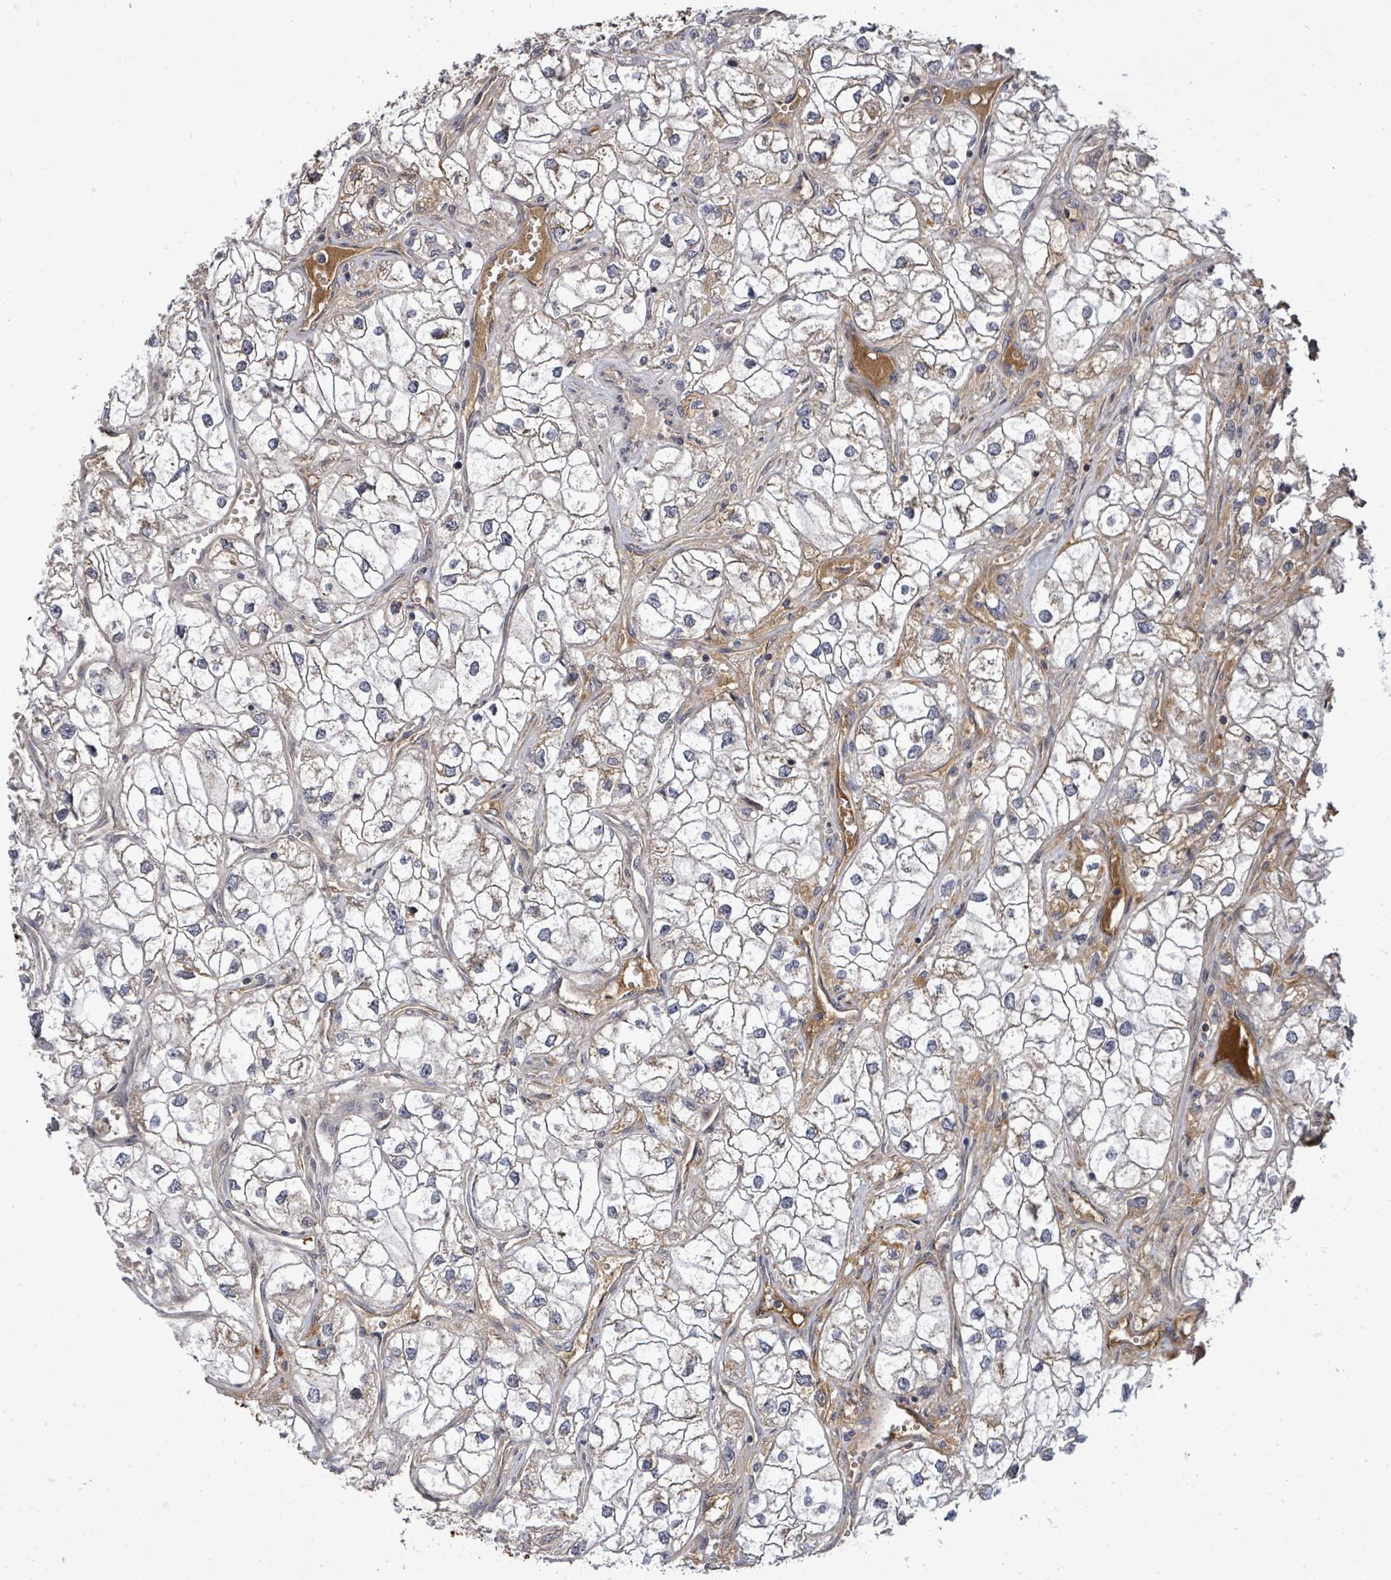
{"staining": {"intensity": "negative", "quantity": "none", "location": "none"}, "tissue": "renal cancer", "cell_type": "Tumor cells", "image_type": "cancer", "snomed": [{"axis": "morphology", "description": "Adenocarcinoma, NOS"}, {"axis": "topography", "description": "Kidney"}], "caption": "This is an immunohistochemistry histopathology image of renal cancer. There is no staining in tumor cells.", "gene": "KRTAP27-1", "patient": {"sex": "male", "age": 59}}